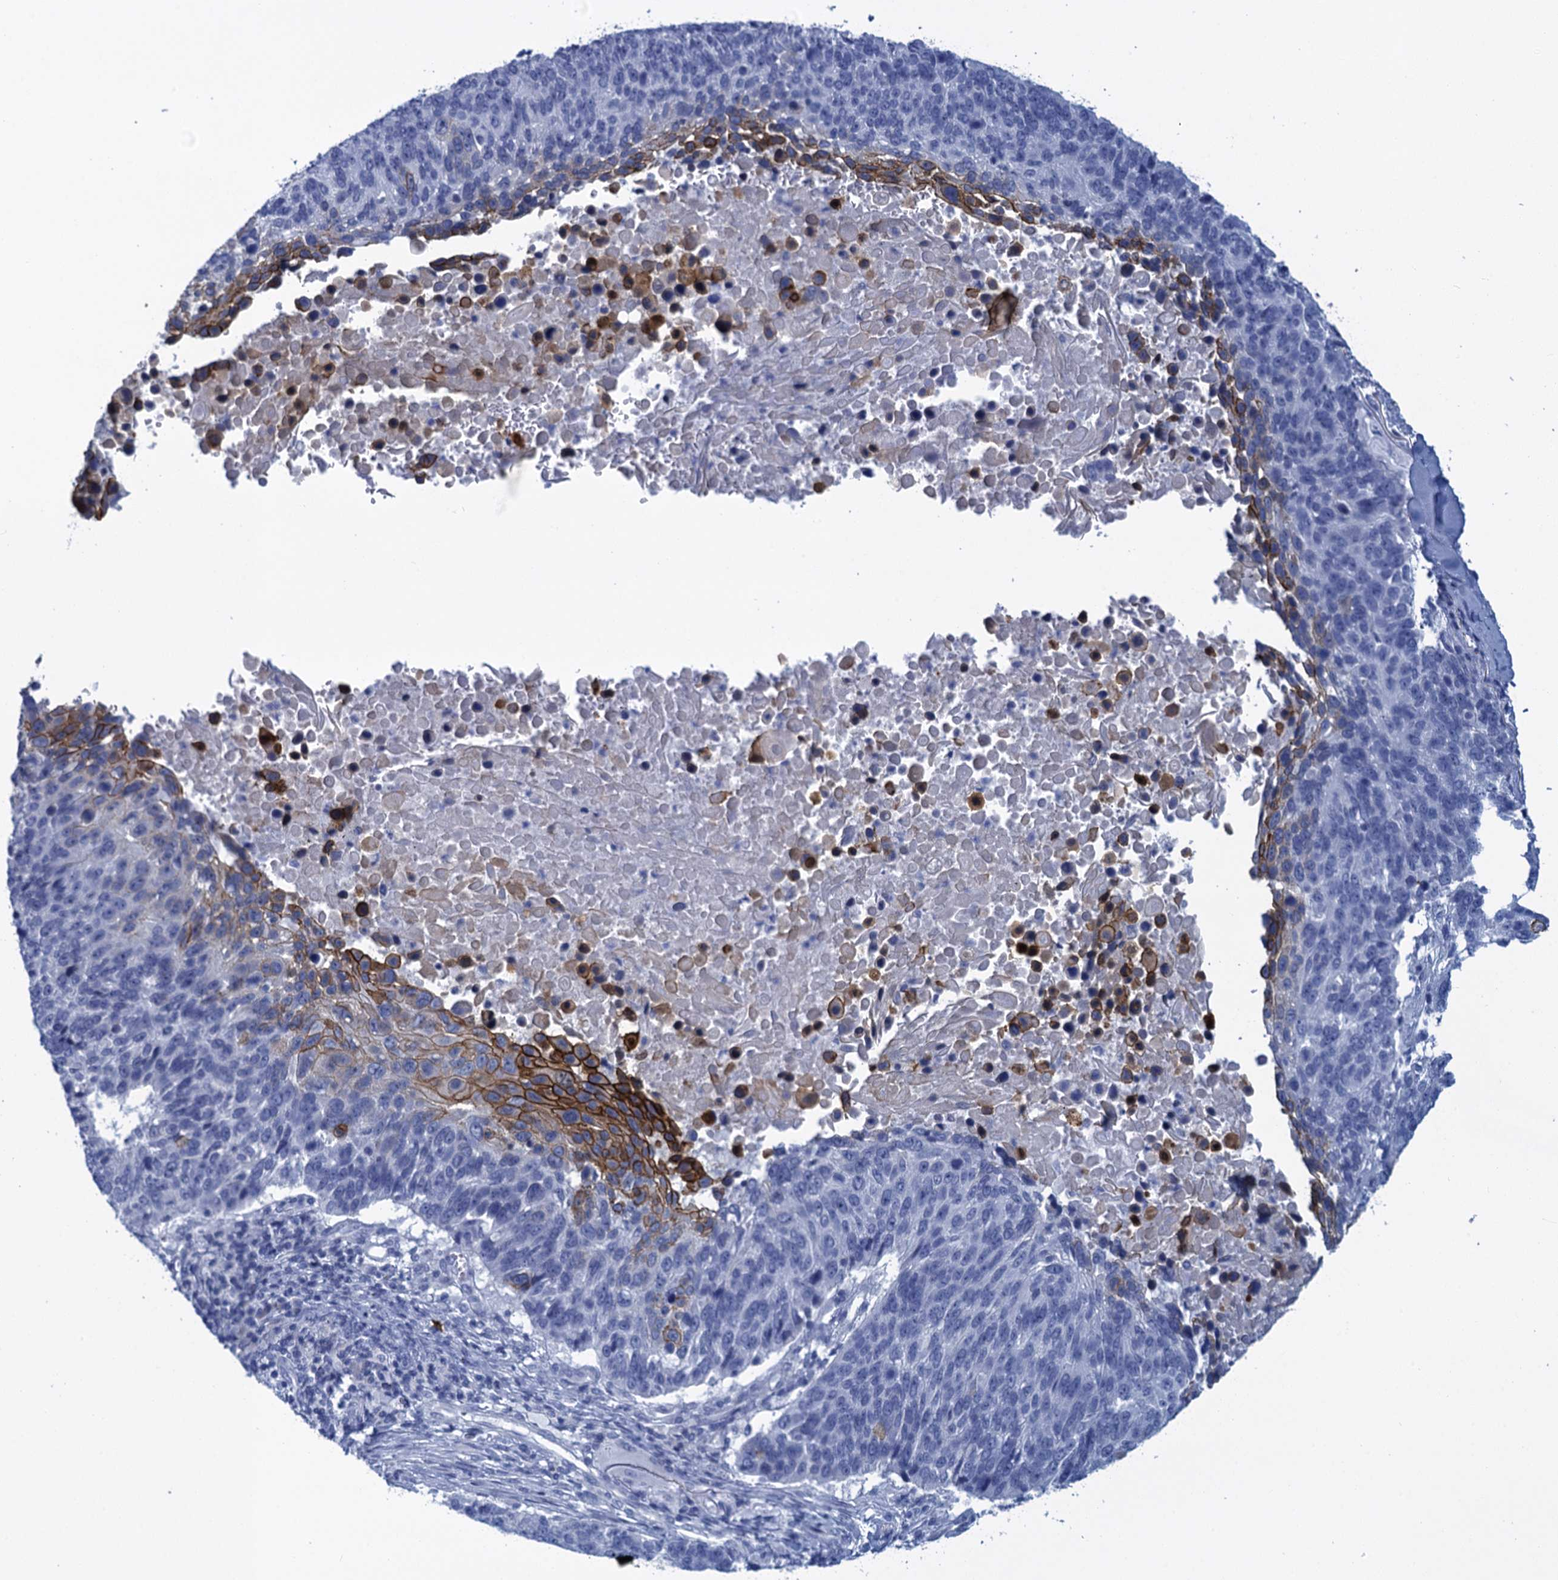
{"staining": {"intensity": "strong", "quantity": "<25%", "location": "cytoplasmic/membranous"}, "tissue": "lung cancer", "cell_type": "Tumor cells", "image_type": "cancer", "snomed": [{"axis": "morphology", "description": "Normal tissue, NOS"}, {"axis": "morphology", "description": "Squamous cell carcinoma, NOS"}, {"axis": "topography", "description": "Lymph node"}, {"axis": "topography", "description": "Lung"}], "caption": "Protein staining of lung cancer tissue exhibits strong cytoplasmic/membranous positivity in about <25% of tumor cells.", "gene": "SCEL", "patient": {"sex": "male", "age": 66}}